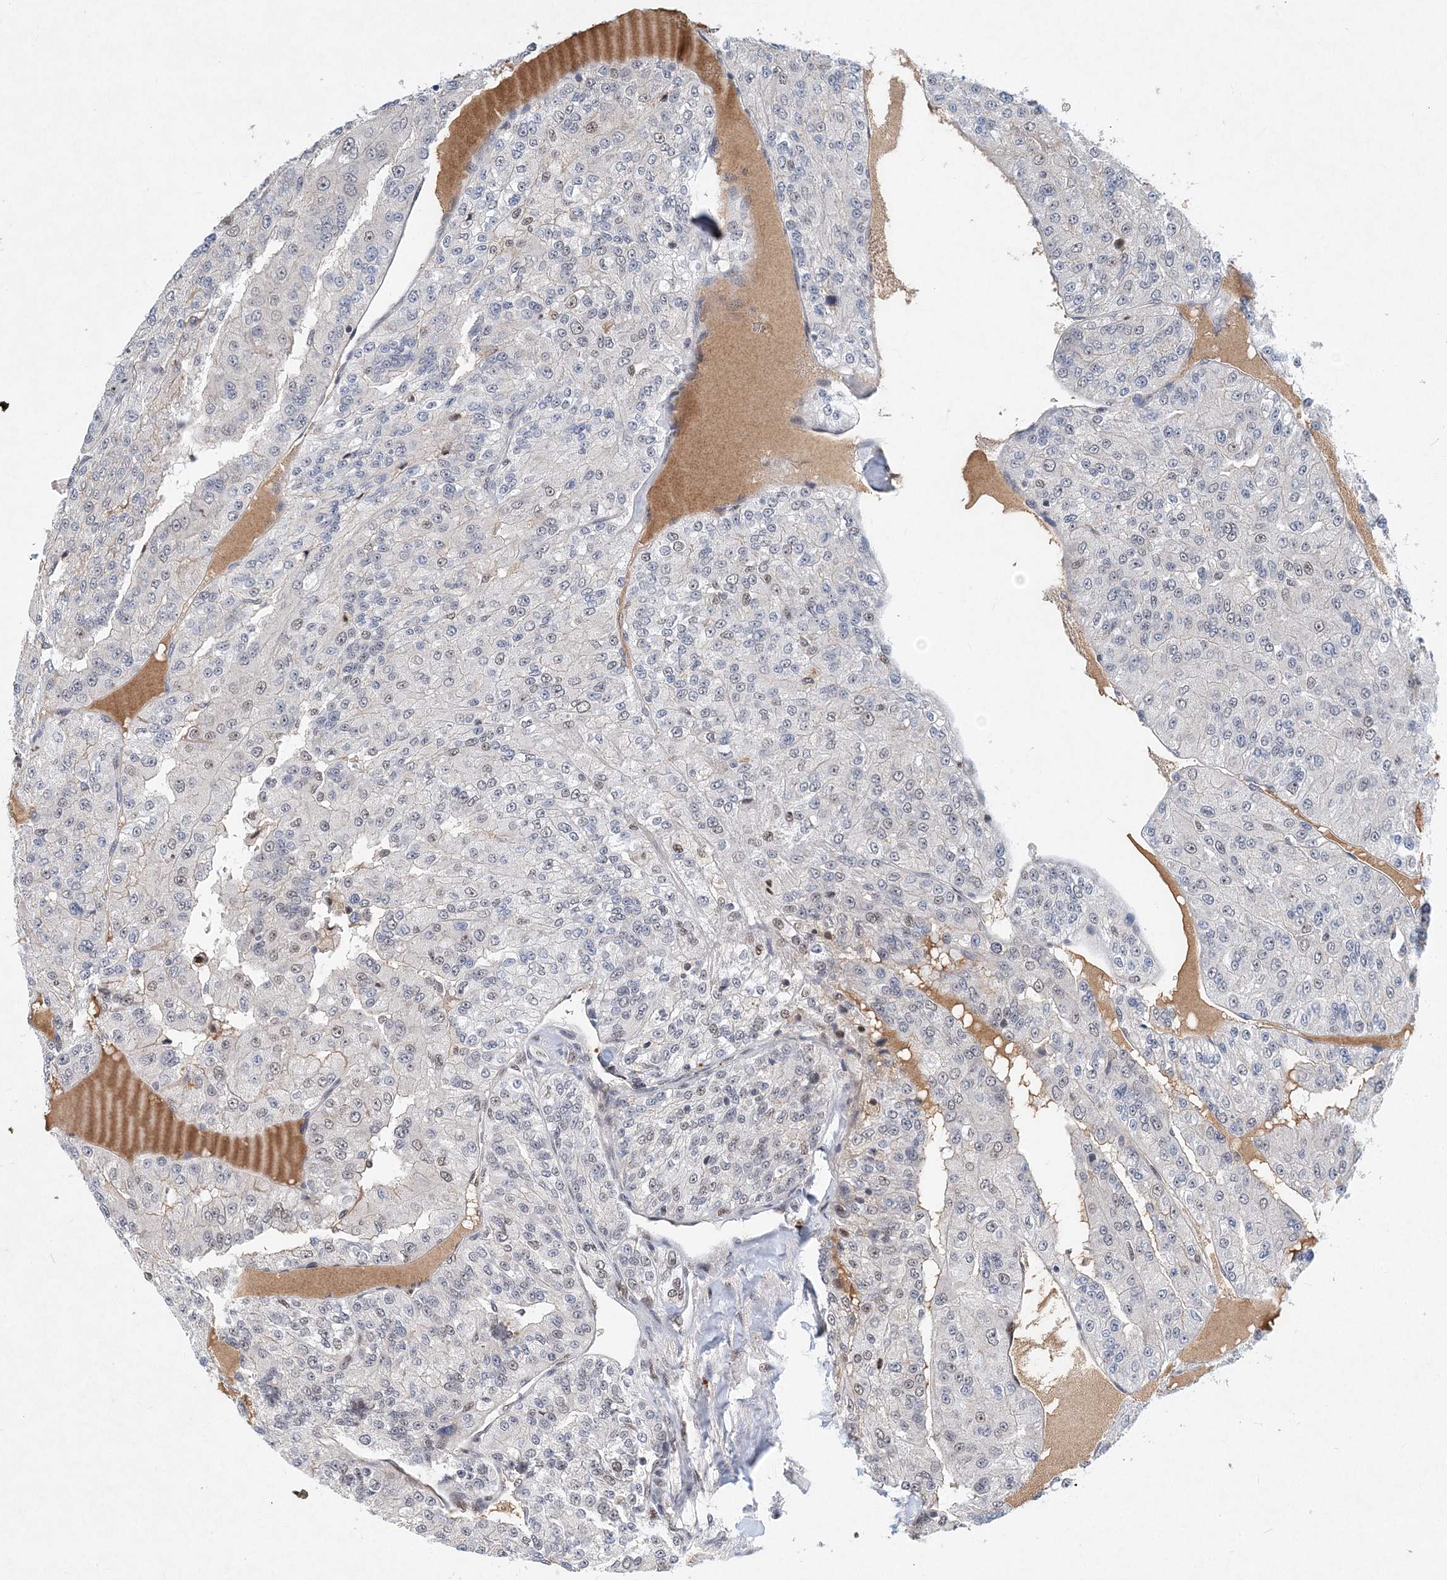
{"staining": {"intensity": "moderate", "quantity": "<25%", "location": "nuclear"}, "tissue": "renal cancer", "cell_type": "Tumor cells", "image_type": "cancer", "snomed": [{"axis": "morphology", "description": "Adenocarcinoma, NOS"}, {"axis": "topography", "description": "Kidney"}], "caption": "Tumor cells show low levels of moderate nuclear staining in approximately <25% of cells in human adenocarcinoma (renal). (brown staining indicates protein expression, while blue staining denotes nuclei).", "gene": "KPNA4", "patient": {"sex": "female", "age": 63}}